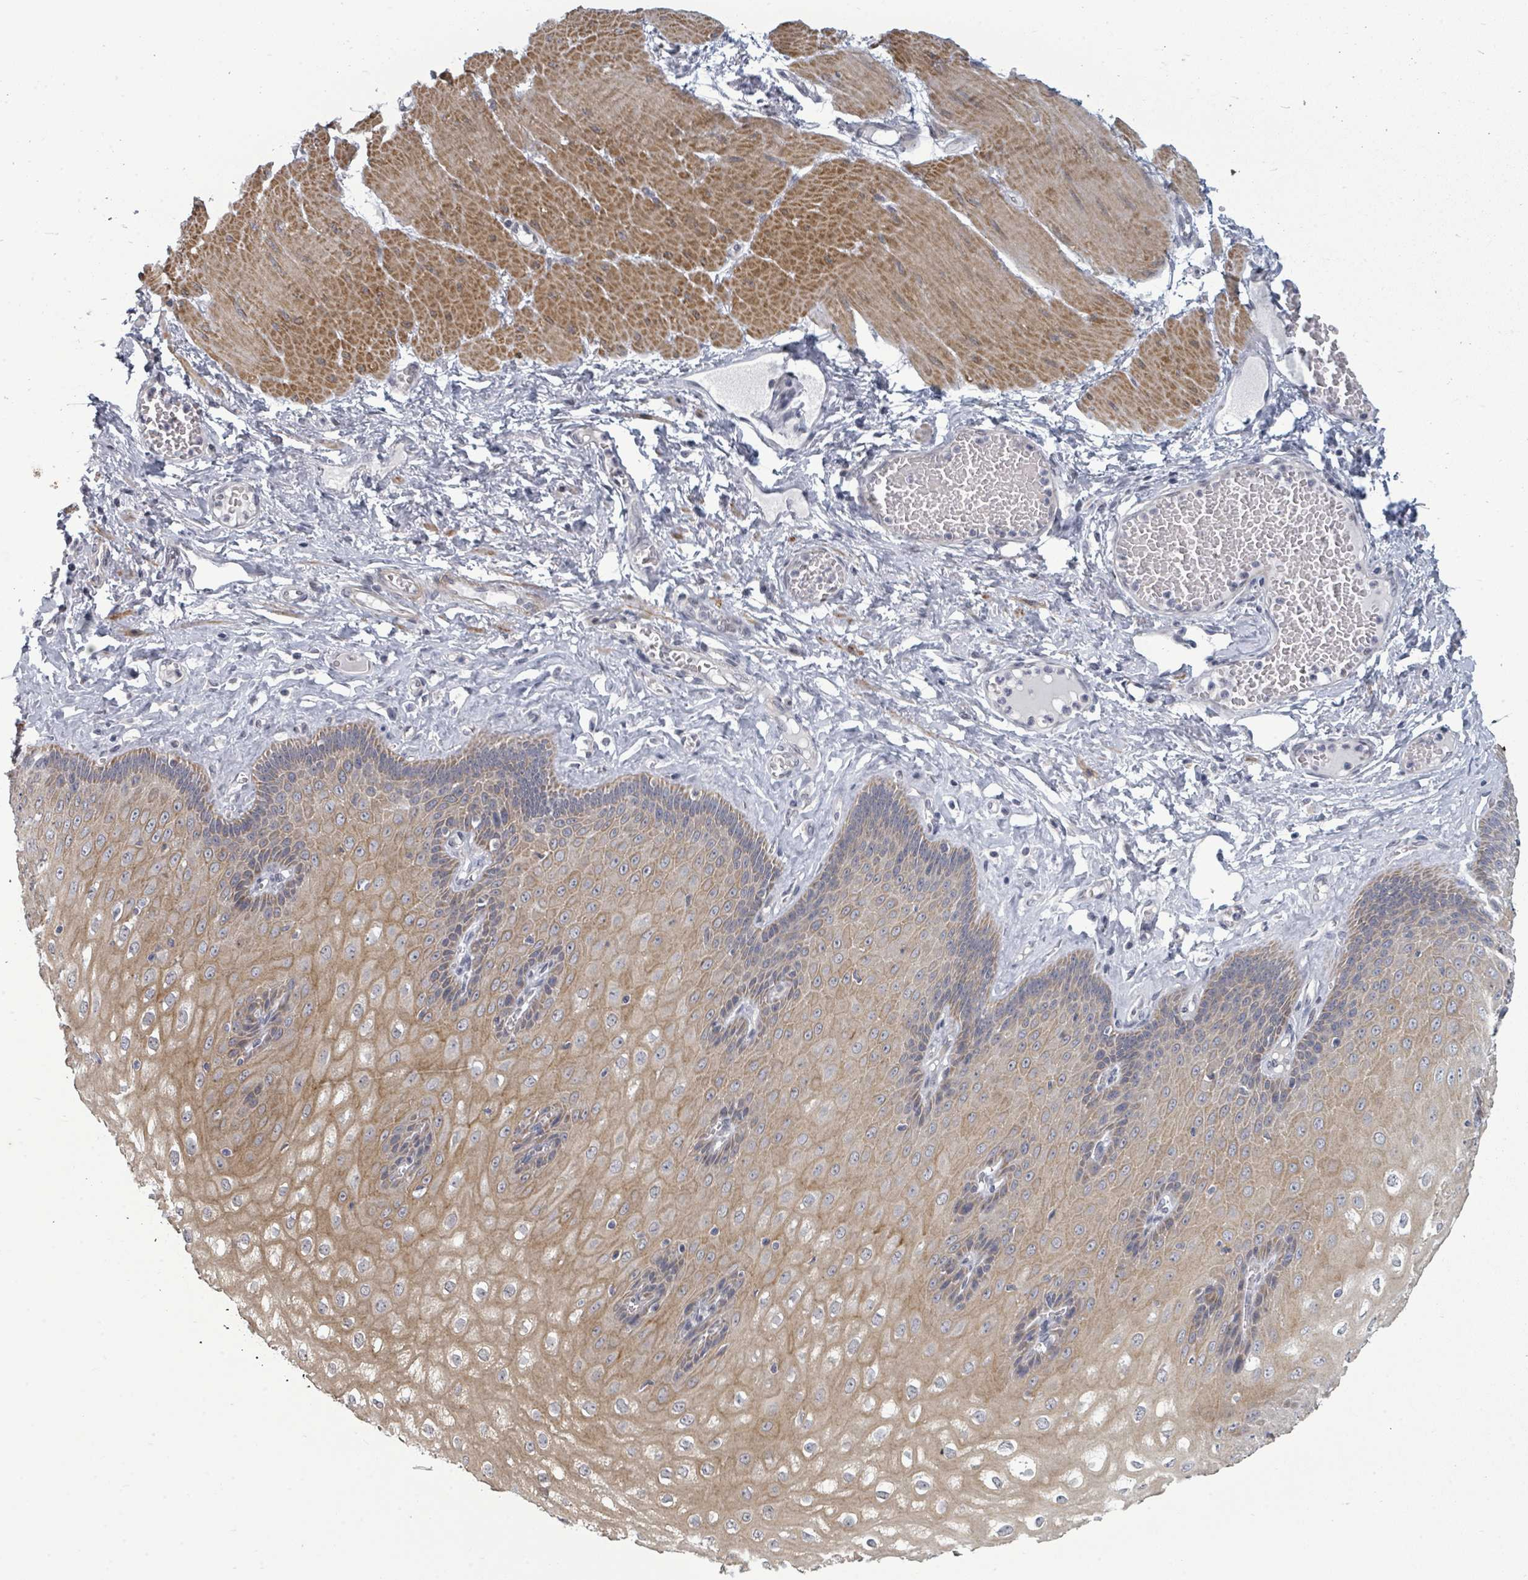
{"staining": {"intensity": "moderate", "quantity": "25%-75%", "location": "cytoplasmic/membranous"}, "tissue": "esophagus", "cell_type": "Squamous epithelial cells", "image_type": "normal", "snomed": [{"axis": "morphology", "description": "Normal tissue, NOS"}, {"axis": "topography", "description": "Esophagus"}], "caption": "Immunohistochemistry (IHC) of unremarkable esophagus demonstrates medium levels of moderate cytoplasmic/membranous expression in about 25%-75% of squamous epithelial cells.", "gene": "PTPN20", "patient": {"sex": "male", "age": 60}}